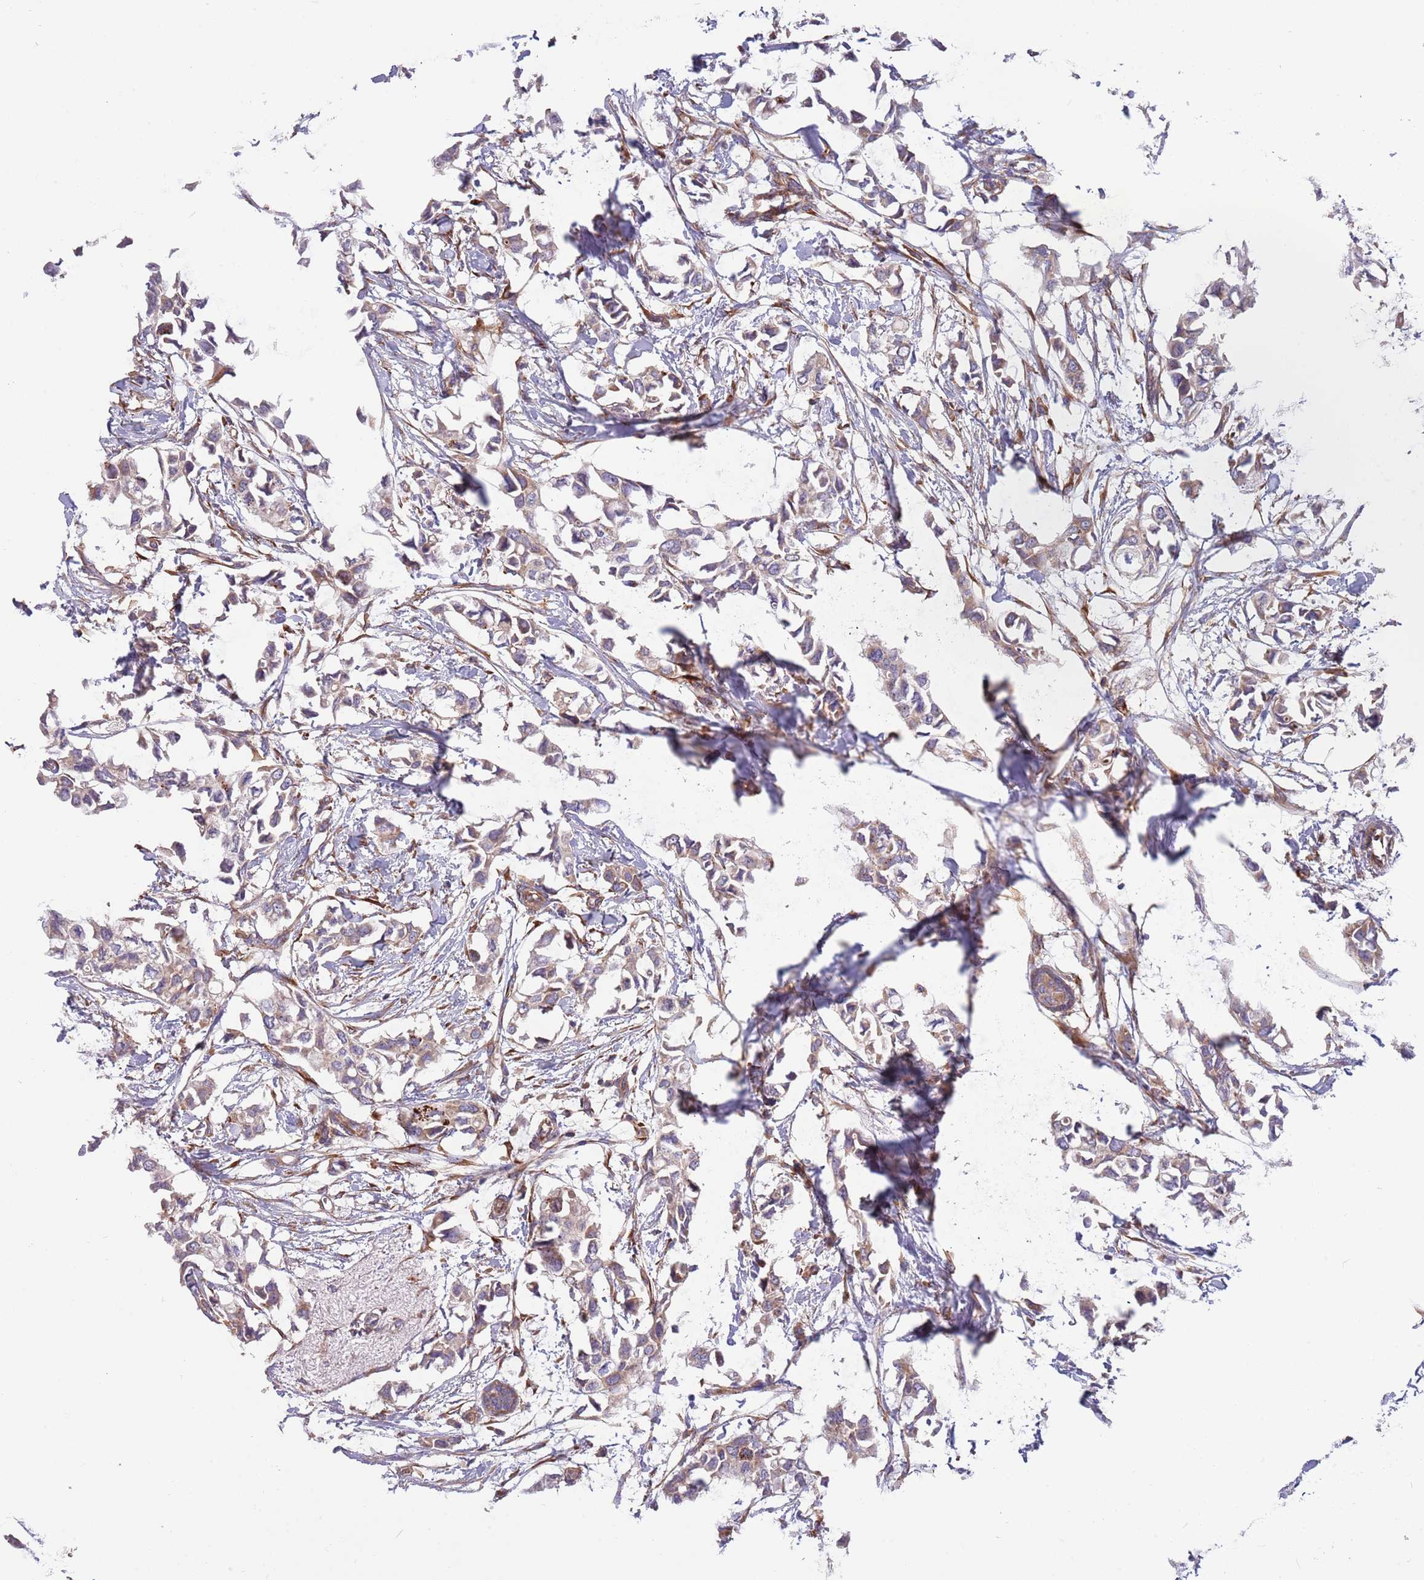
{"staining": {"intensity": "weak", "quantity": ">75%", "location": "cytoplasmic/membranous"}, "tissue": "breast cancer", "cell_type": "Tumor cells", "image_type": "cancer", "snomed": [{"axis": "morphology", "description": "Duct carcinoma"}, {"axis": "topography", "description": "Breast"}], "caption": "Weak cytoplasmic/membranous protein staining is seen in approximately >75% of tumor cells in breast cancer (invasive ductal carcinoma).", "gene": "ARMCX6", "patient": {"sex": "female", "age": 41}}